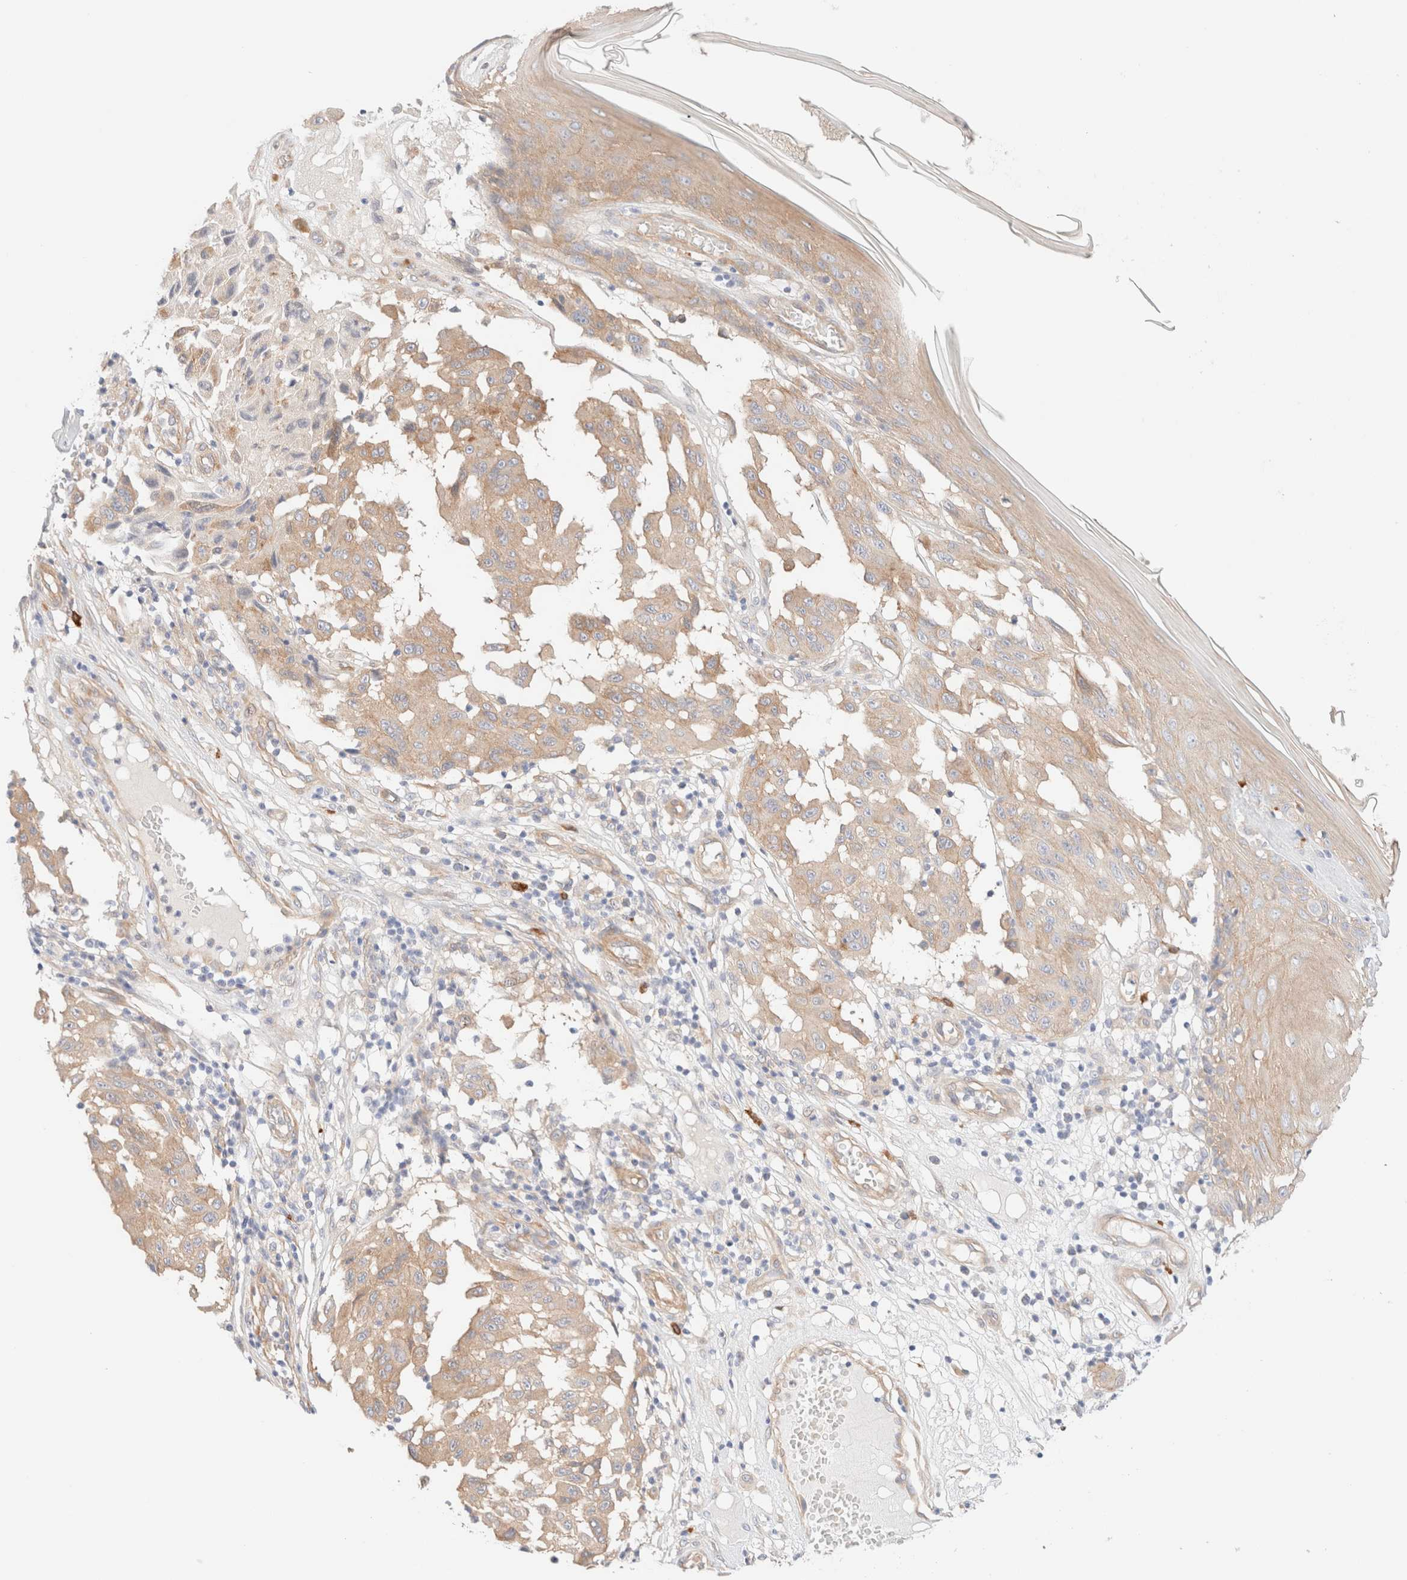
{"staining": {"intensity": "weak", "quantity": ">75%", "location": "cytoplasmic/membranous"}, "tissue": "melanoma", "cell_type": "Tumor cells", "image_type": "cancer", "snomed": [{"axis": "morphology", "description": "Malignant melanoma, NOS"}, {"axis": "topography", "description": "Skin"}], "caption": "IHC of human malignant melanoma demonstrates low levels of weak cytoplasmic/membranous staining in about >75% of tumor cells.", "gene": "NIBAN2", "patient": {"sex": "male", "age": 30}}